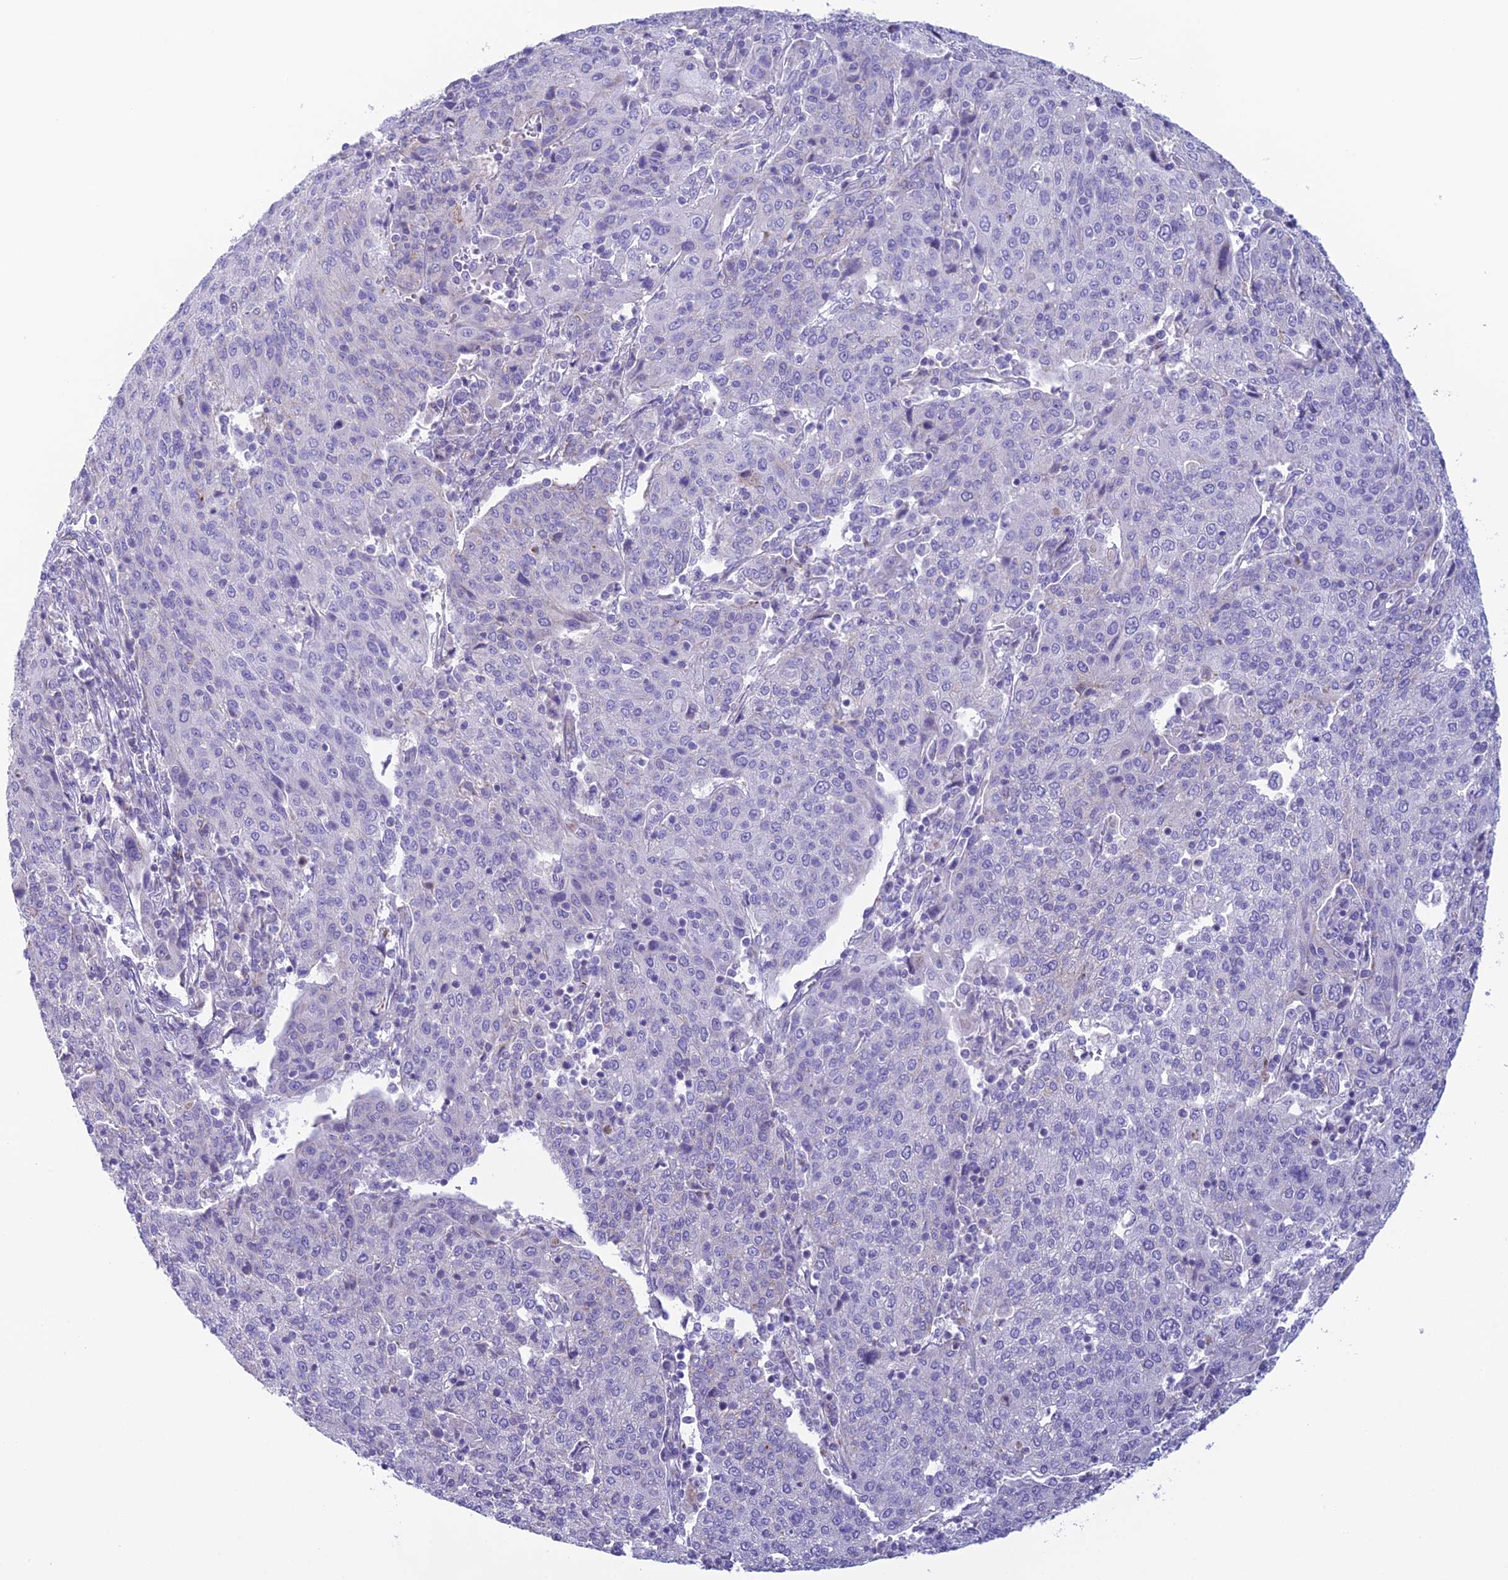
{"staining": {"intensity": "negative", "quantity": "none", "location": "none"}, "tissue": "cervical cancer", "cell_type": "Tumor cells", "image_type": "cancer", "snomed": [{"axis": "morphology", "description": "Squamous cell carcinoma, NOS"}, {"axis": "topography", "description": "Cervix"}], "caption": "Tumor cells are negative for protein expression in human cervical cancer (squamous cell carcinoma).", "gene": "POMGNT1", "patient": {"sex": "female", "age": 67}}